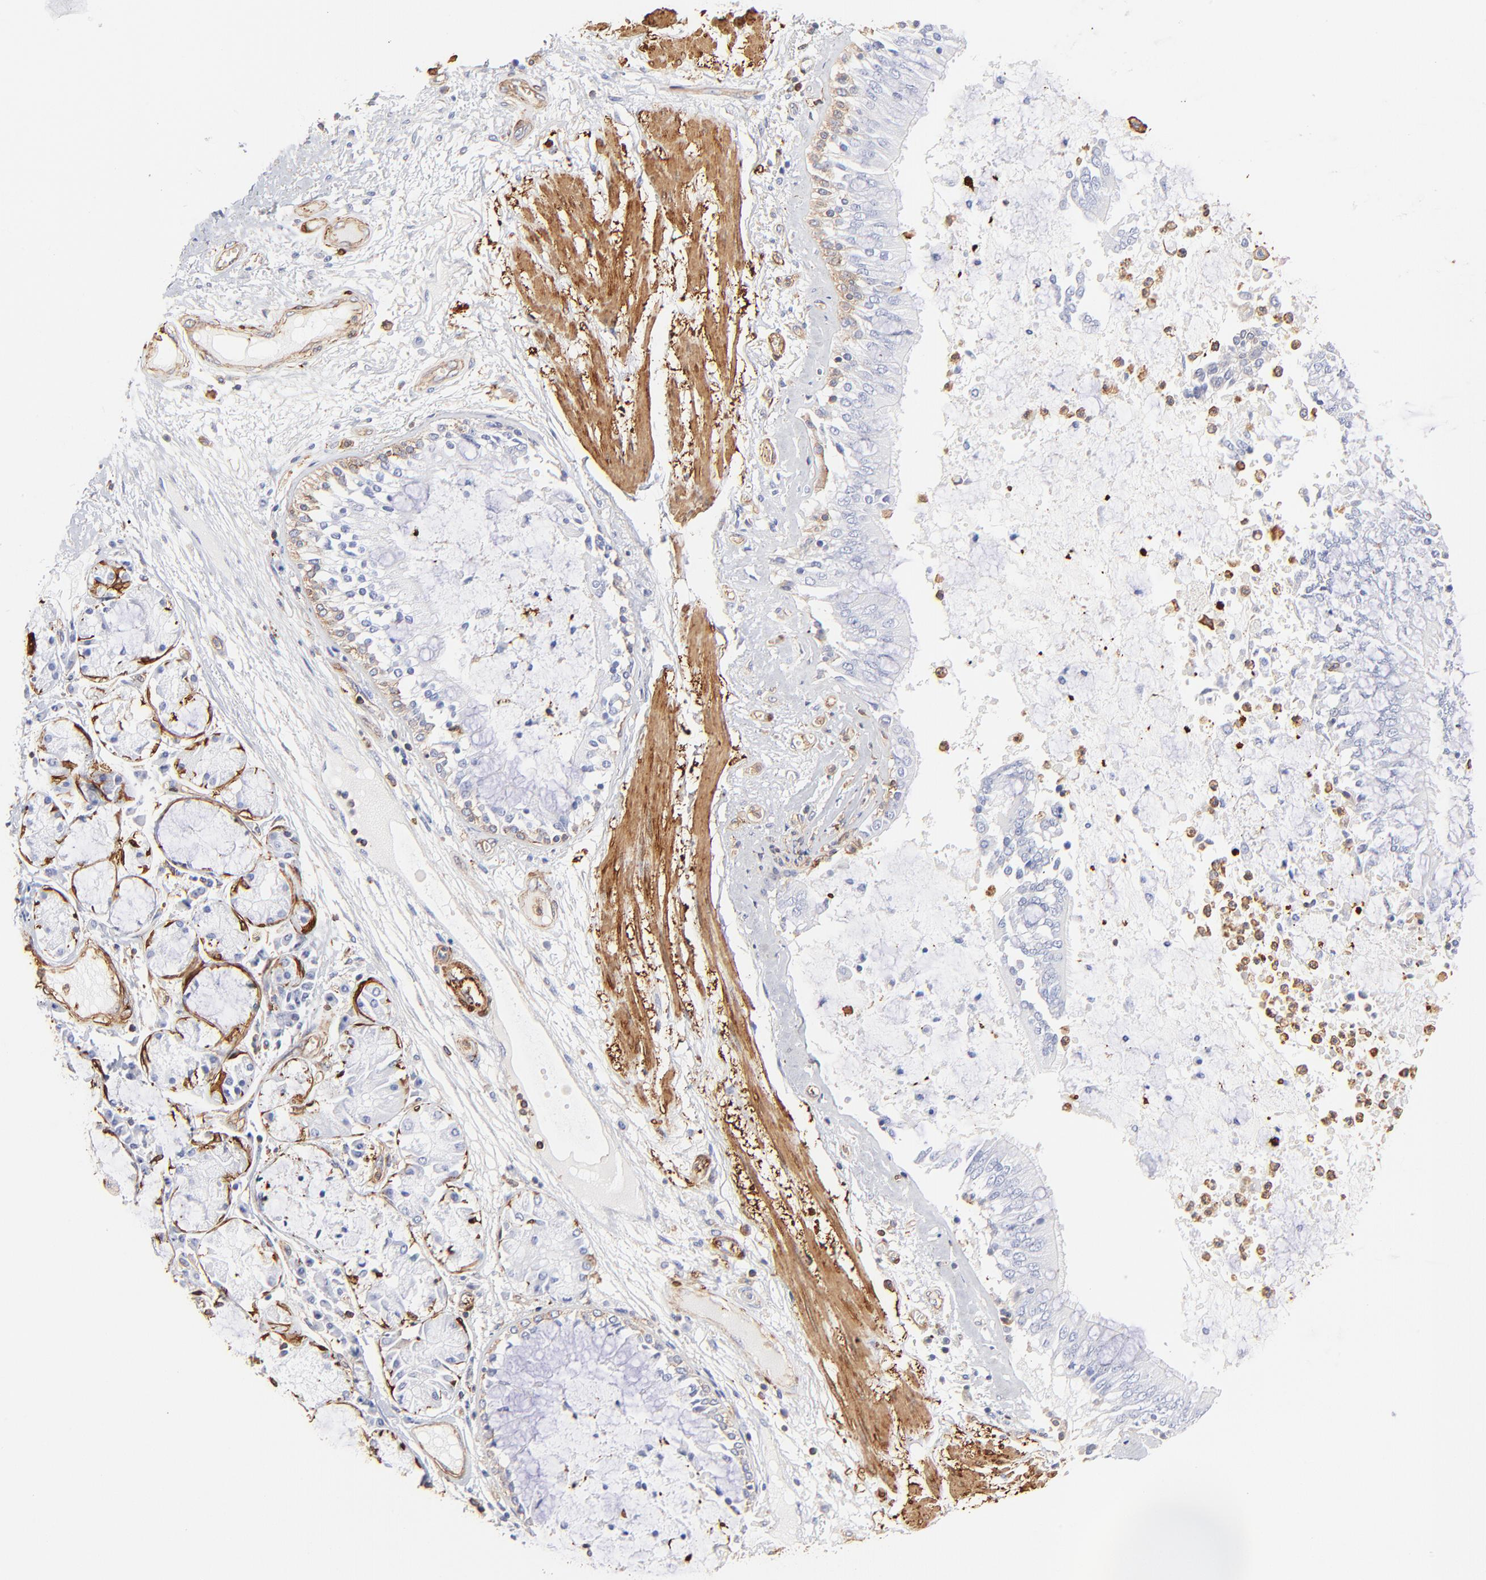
{"staining": {"intensity": "moderate", "quantity": "<25%", "location": "cytoplasmic/membranous"}, "tissue": "bronchus", "cell_type": "Respiratory epithelial cells", "image_type": "normal", "snomed": [{"axis": "morphology", "description": "Normal tissue, NOS"}, {"axis": "topography", "description": "Cartilage tissue"}, {"axis": "topography", "description": "Bronchus"}, {"axis": "topography", "description": "Lung"}], "caption": "DAB (3,3'-diaminobenzidine) immunohistochemical staining of unremarkable human bronchus exhibits moderate cytoplasmic/membranous protein positivity in about <25% of respiratory epithelial cells.", "gene": "FLNA", "patient": {"sex": "female", "age": 49}}